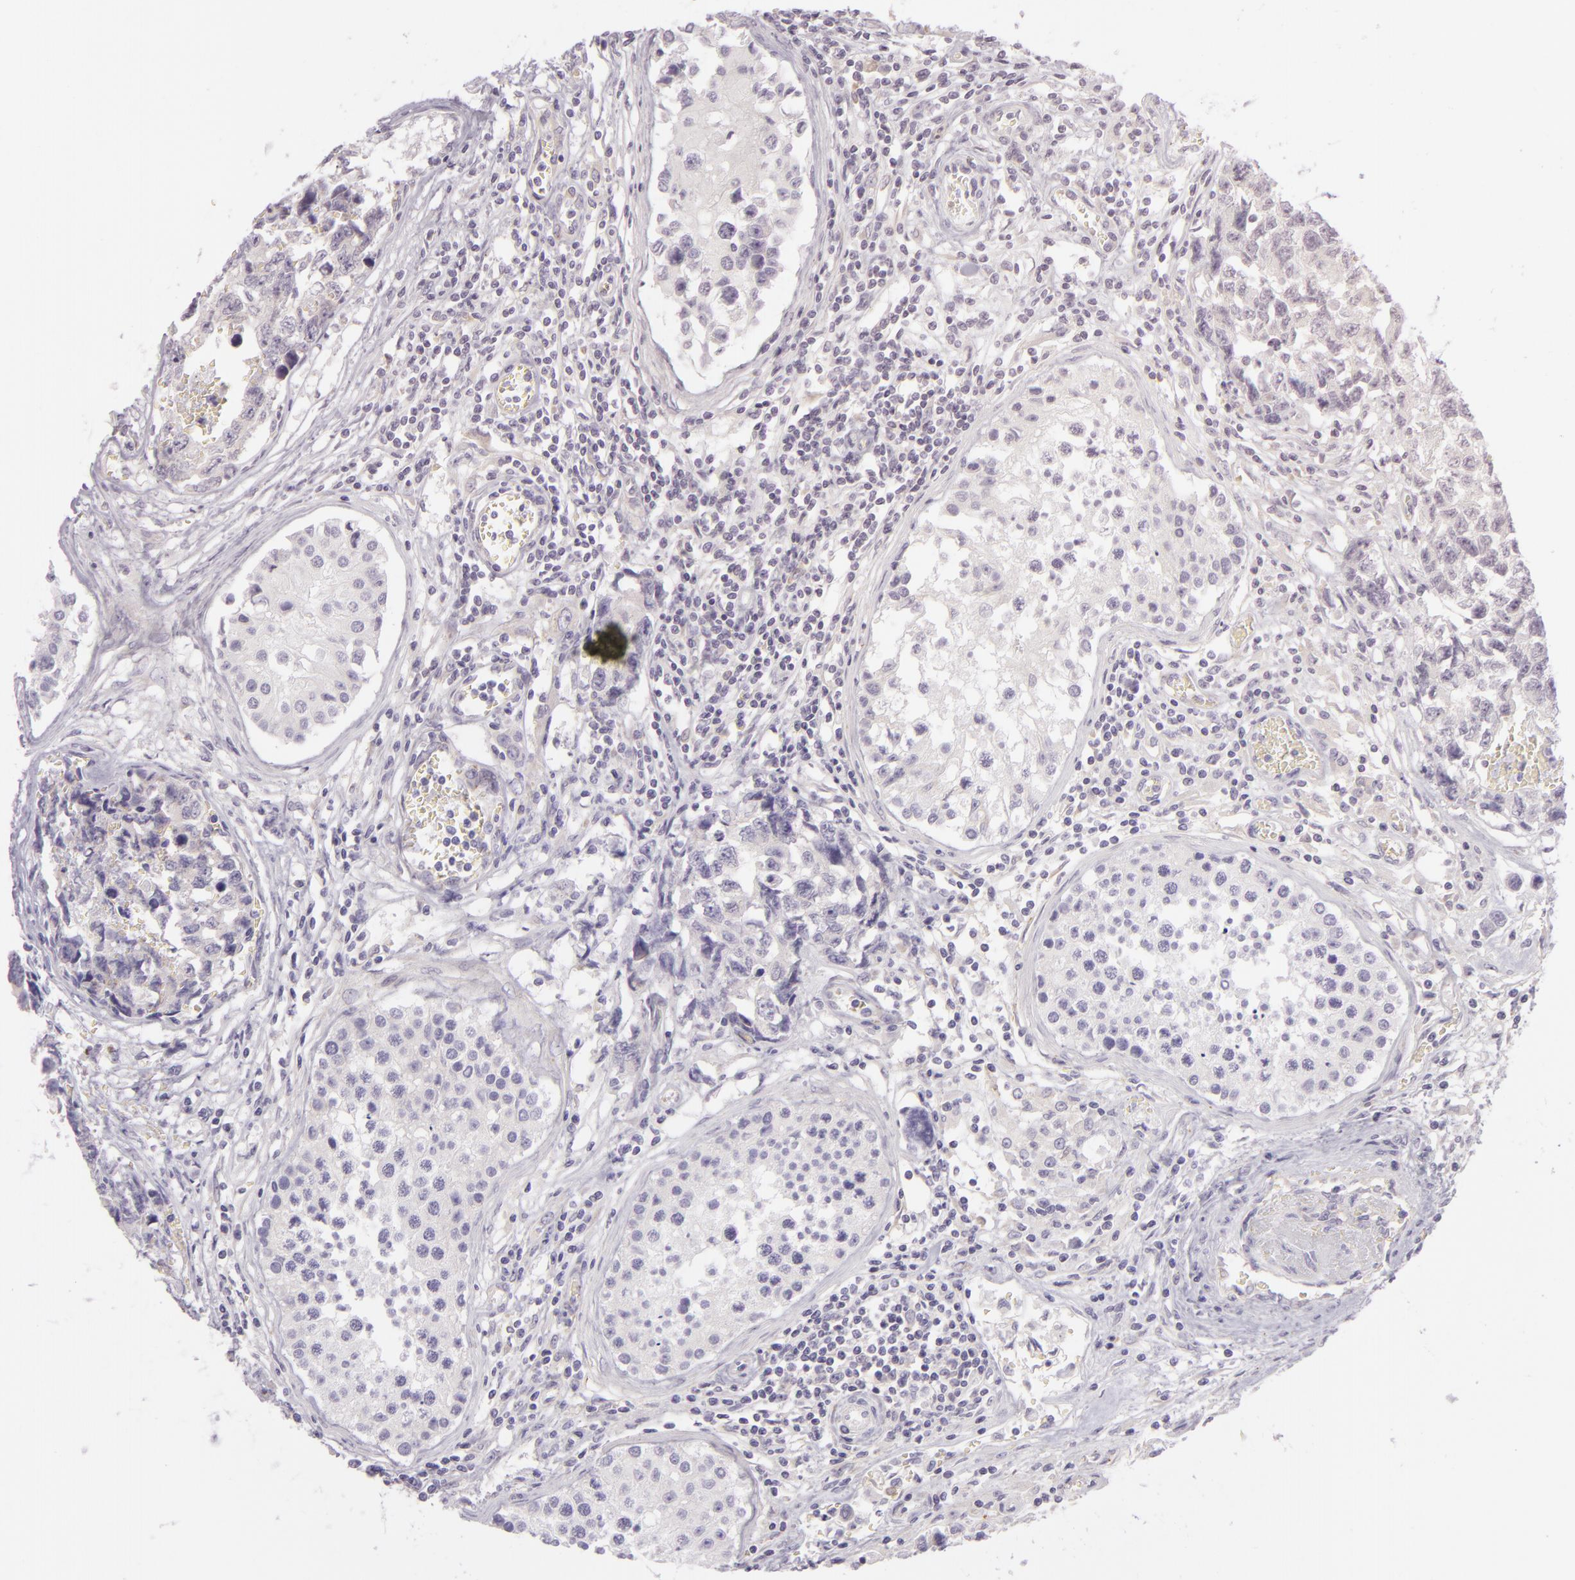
{"staining": {"intensity": "negative", "quantity": "none", "location": "none"}, "tissue": "testis cancer", "cell_type": "Tumor cells", "image_type": "cancer", "snomed": [{"axis": "morphology", "description": "Carcinoma, Embryonal, NOS"}, {"axis": "topography", "description": "Testis"}], "caption": "There is no significant expression in tumor cells of testis cancer (embryonal carcinoma).", "gene": "ZC3H7B", "patient": {"sex": "male", "age": 31}}